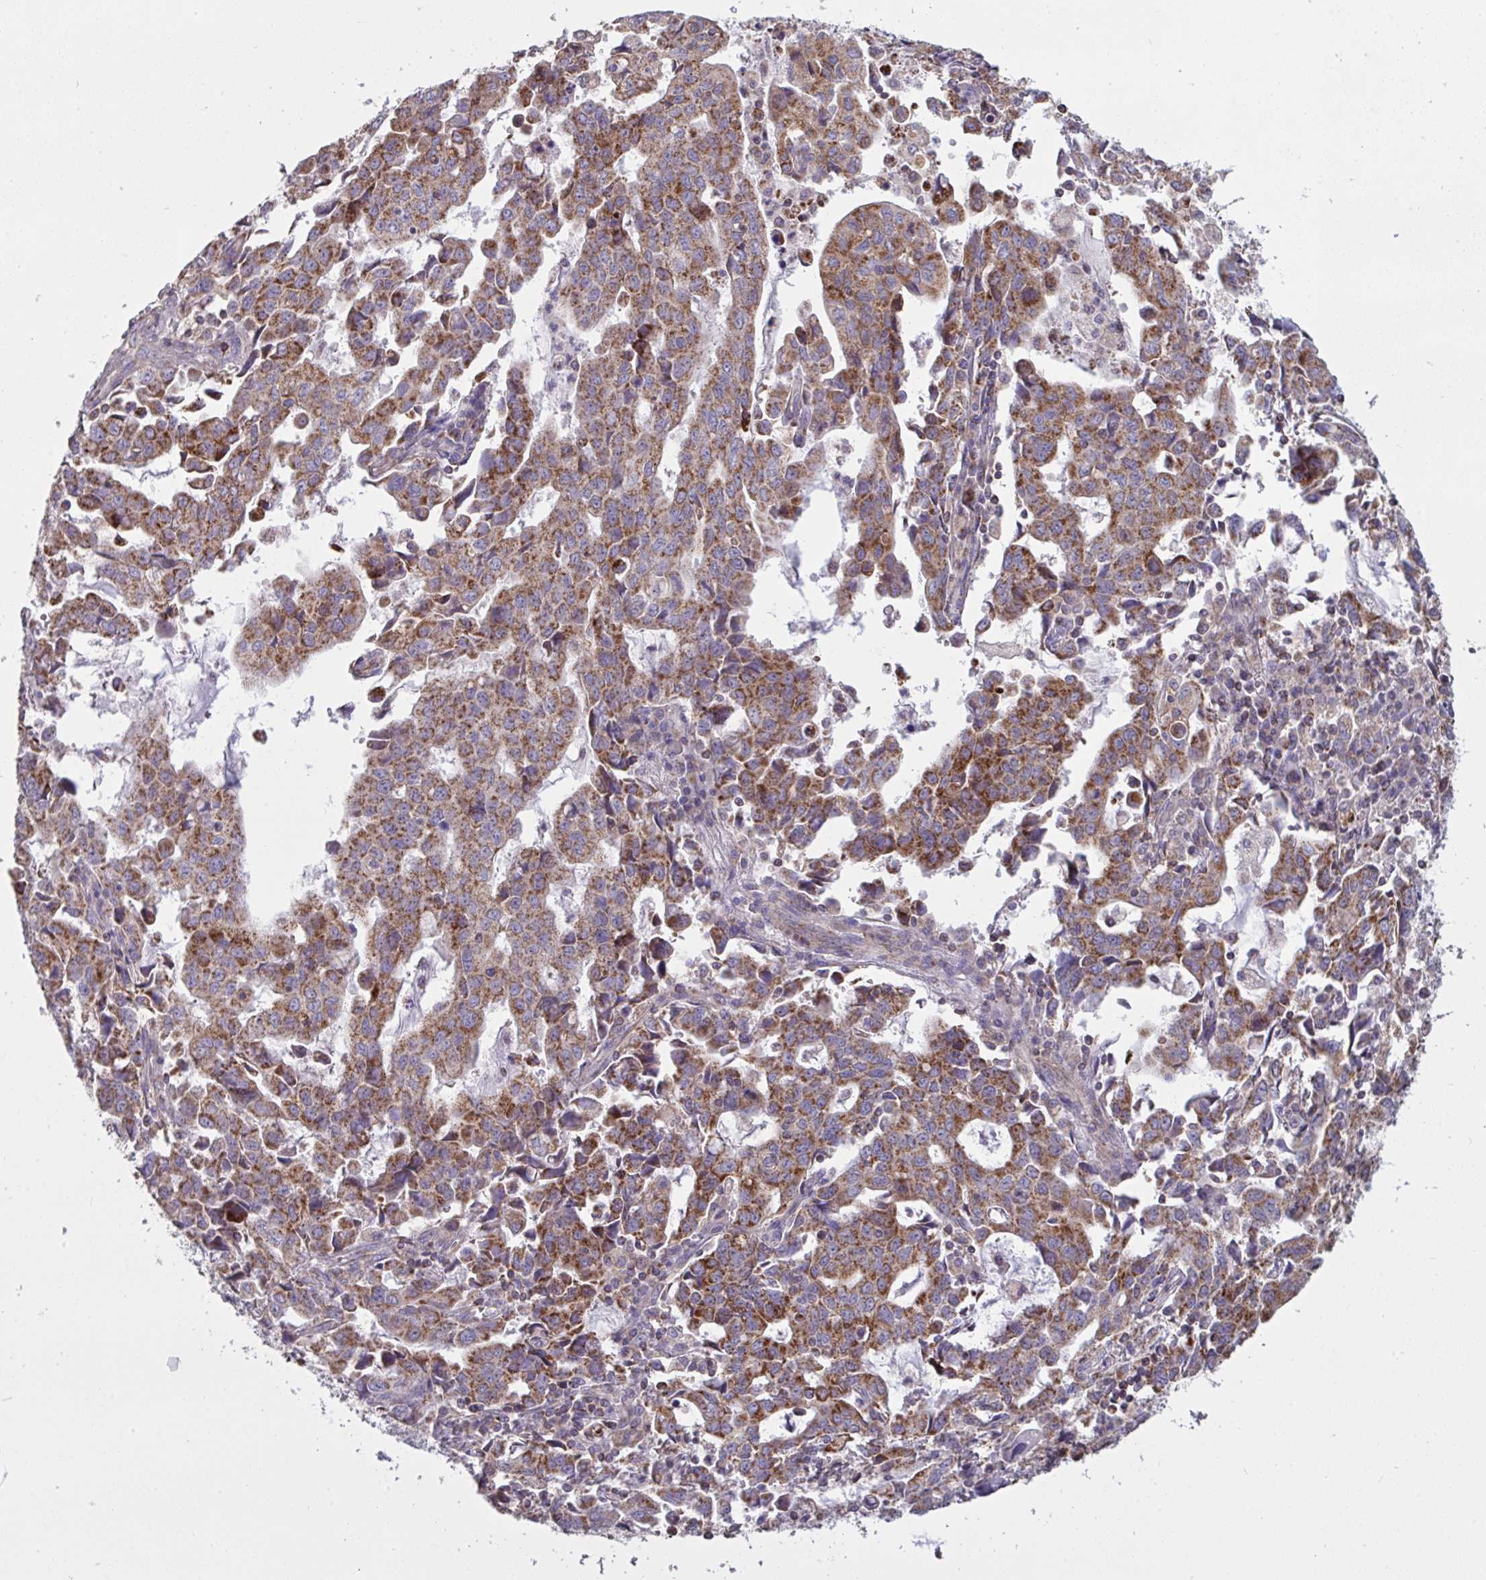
{"staining": {"intensity": "strong", "quantity": ">75%", "location": "cytoplasmic/membranous"}, "tissue": "stomach cancer", "cell_type": "Tumor cells", "image_type": "cancer", "snomed": [{"axis": "morphology", "description": "Adenocarcinoma, NOS"}, {"axis": "topography", "description": "Stomach, upper"}], "caption": "This image shows immunohistochemistry staining of human stomach cancer (adenocarcinoma), with high strong cytoplasmic/membranous staining in about >75% of tumor cells.", "gene": "MICOS10", "patient": {"sex": "male", "age": 85}}